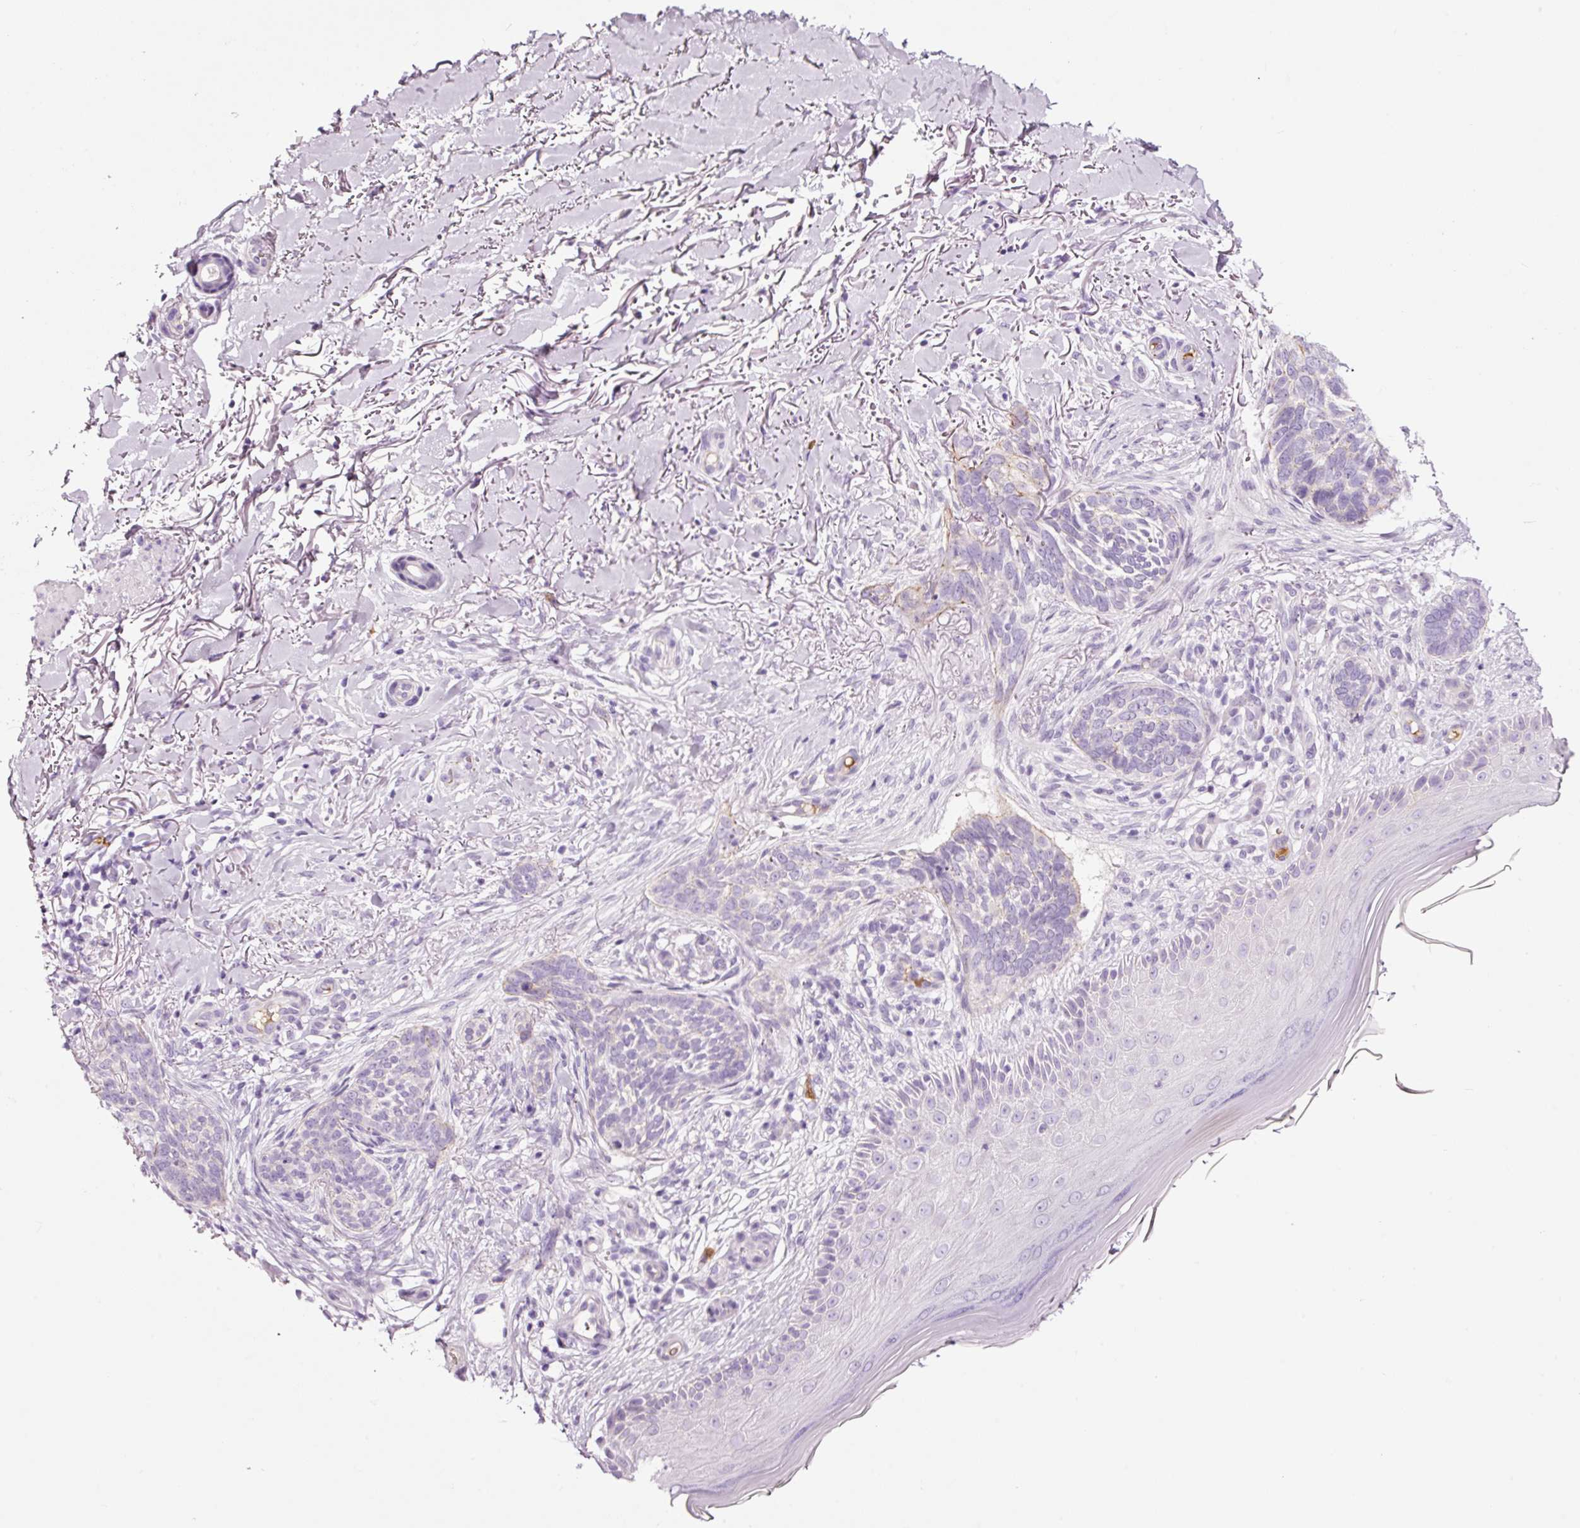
{"staining": {"intensity": "negative", "quantity": "none", "location": "none"}, "tissue": "skin cancer", "cell_type": "Tumor cells", "image_type": "cancer", "snomed": [{"axis": "morphology", "description": "Normal tissue, NOS"}, {"axis": "morphology", "description": "Basal cell carcinoma"}, {"axis": "topography", "description": "Skin"}], "caption": "IHC histopathology image of neoplastic tissue: human skin cancer (basal cell carcinoma) stained with DAB exhibits no significant protein expression in tumor cells.", "gene": "KLF1", "patient": {"sex": "female", "age": 67}}